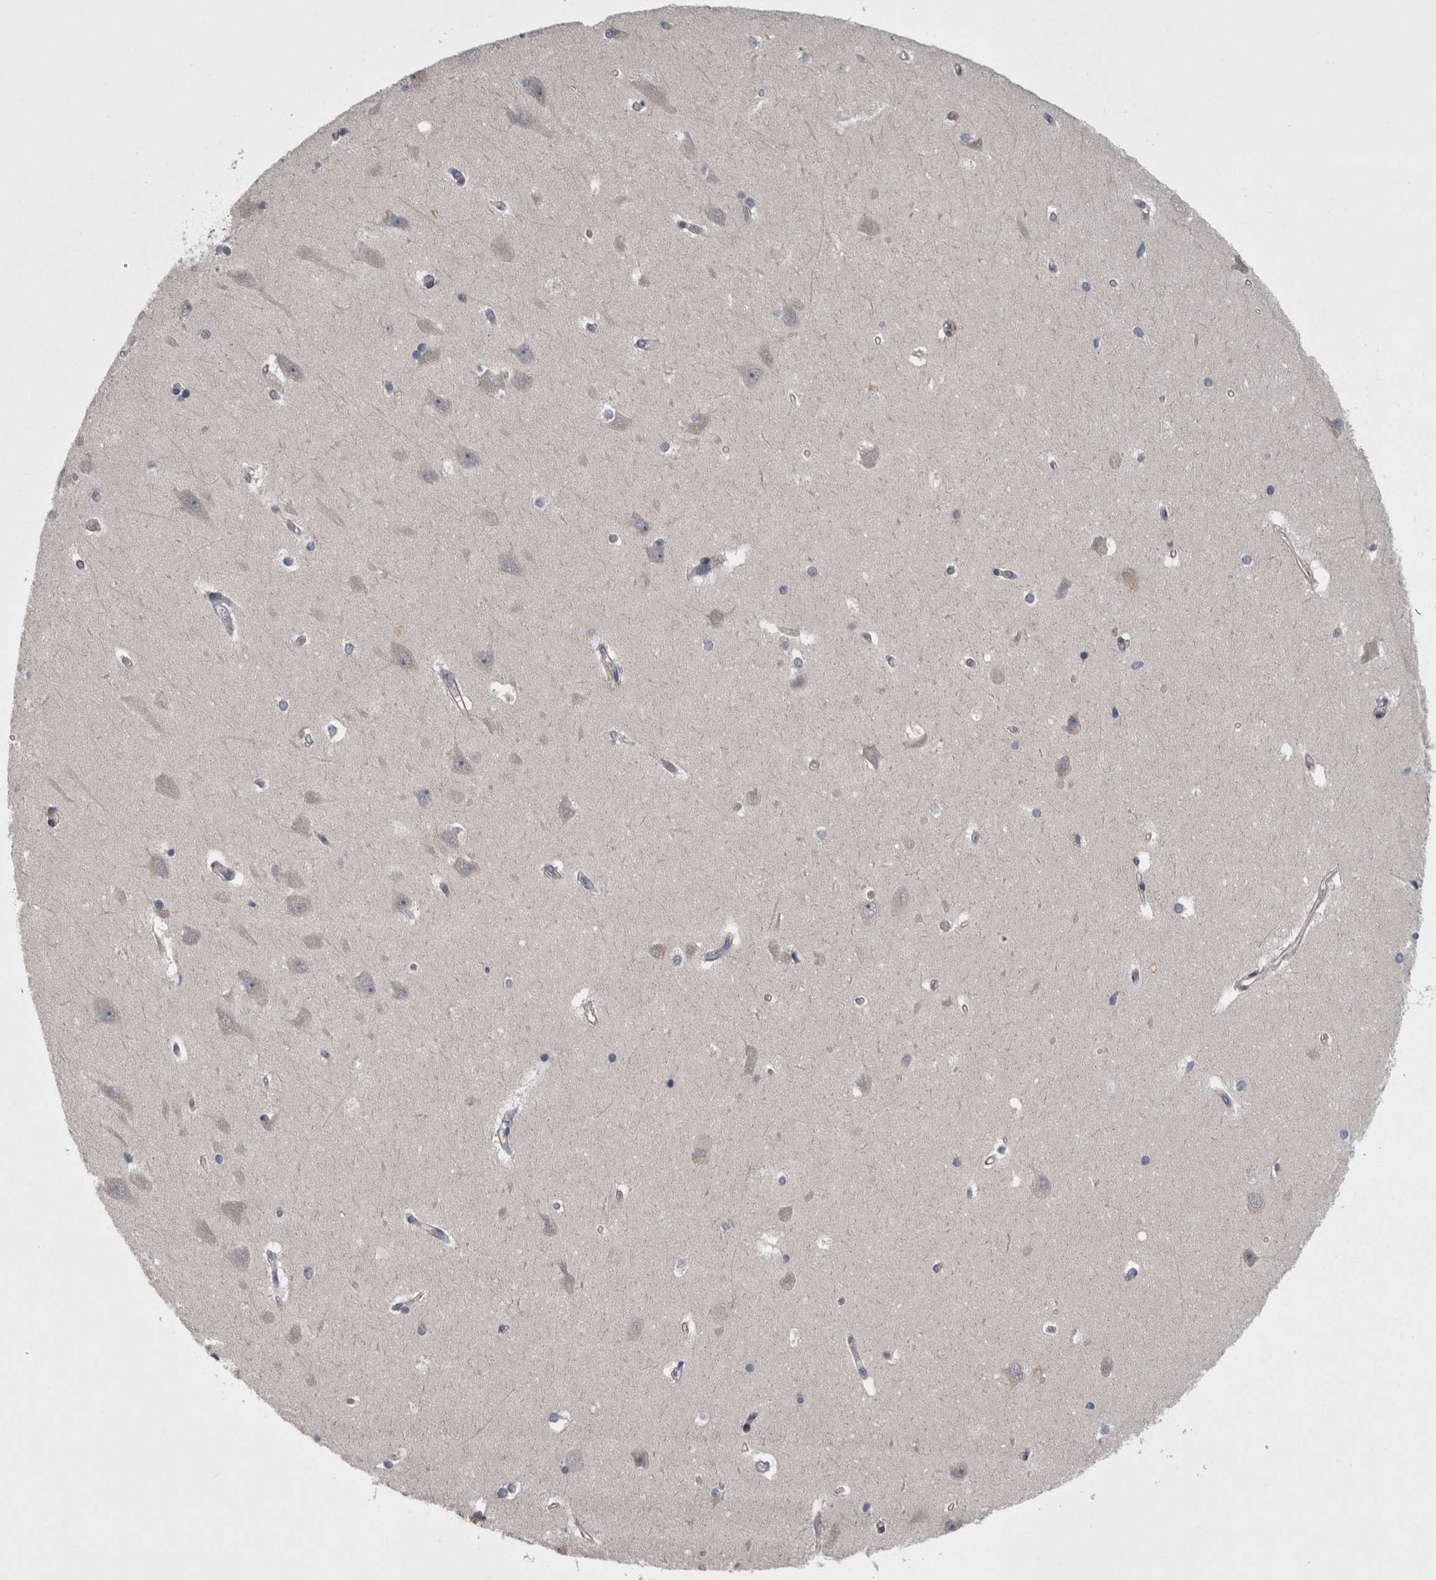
{"staining": {"intensity": "negative", "quantity": "none", "location": "none"}, "tissue": "hippocampus", "cell_type": "Glial cells", "image_type": "normal", "snomed": [{"axis": "morphology", "description": "Normal tissue, NOS"}, {"axis": "topography", "description": "Hippocampus"}], "caption": "There is no significant staining in glial cells of hippocampus.", "gene": "PRKCI", "patient": {"sex": "male", "age": 45}}